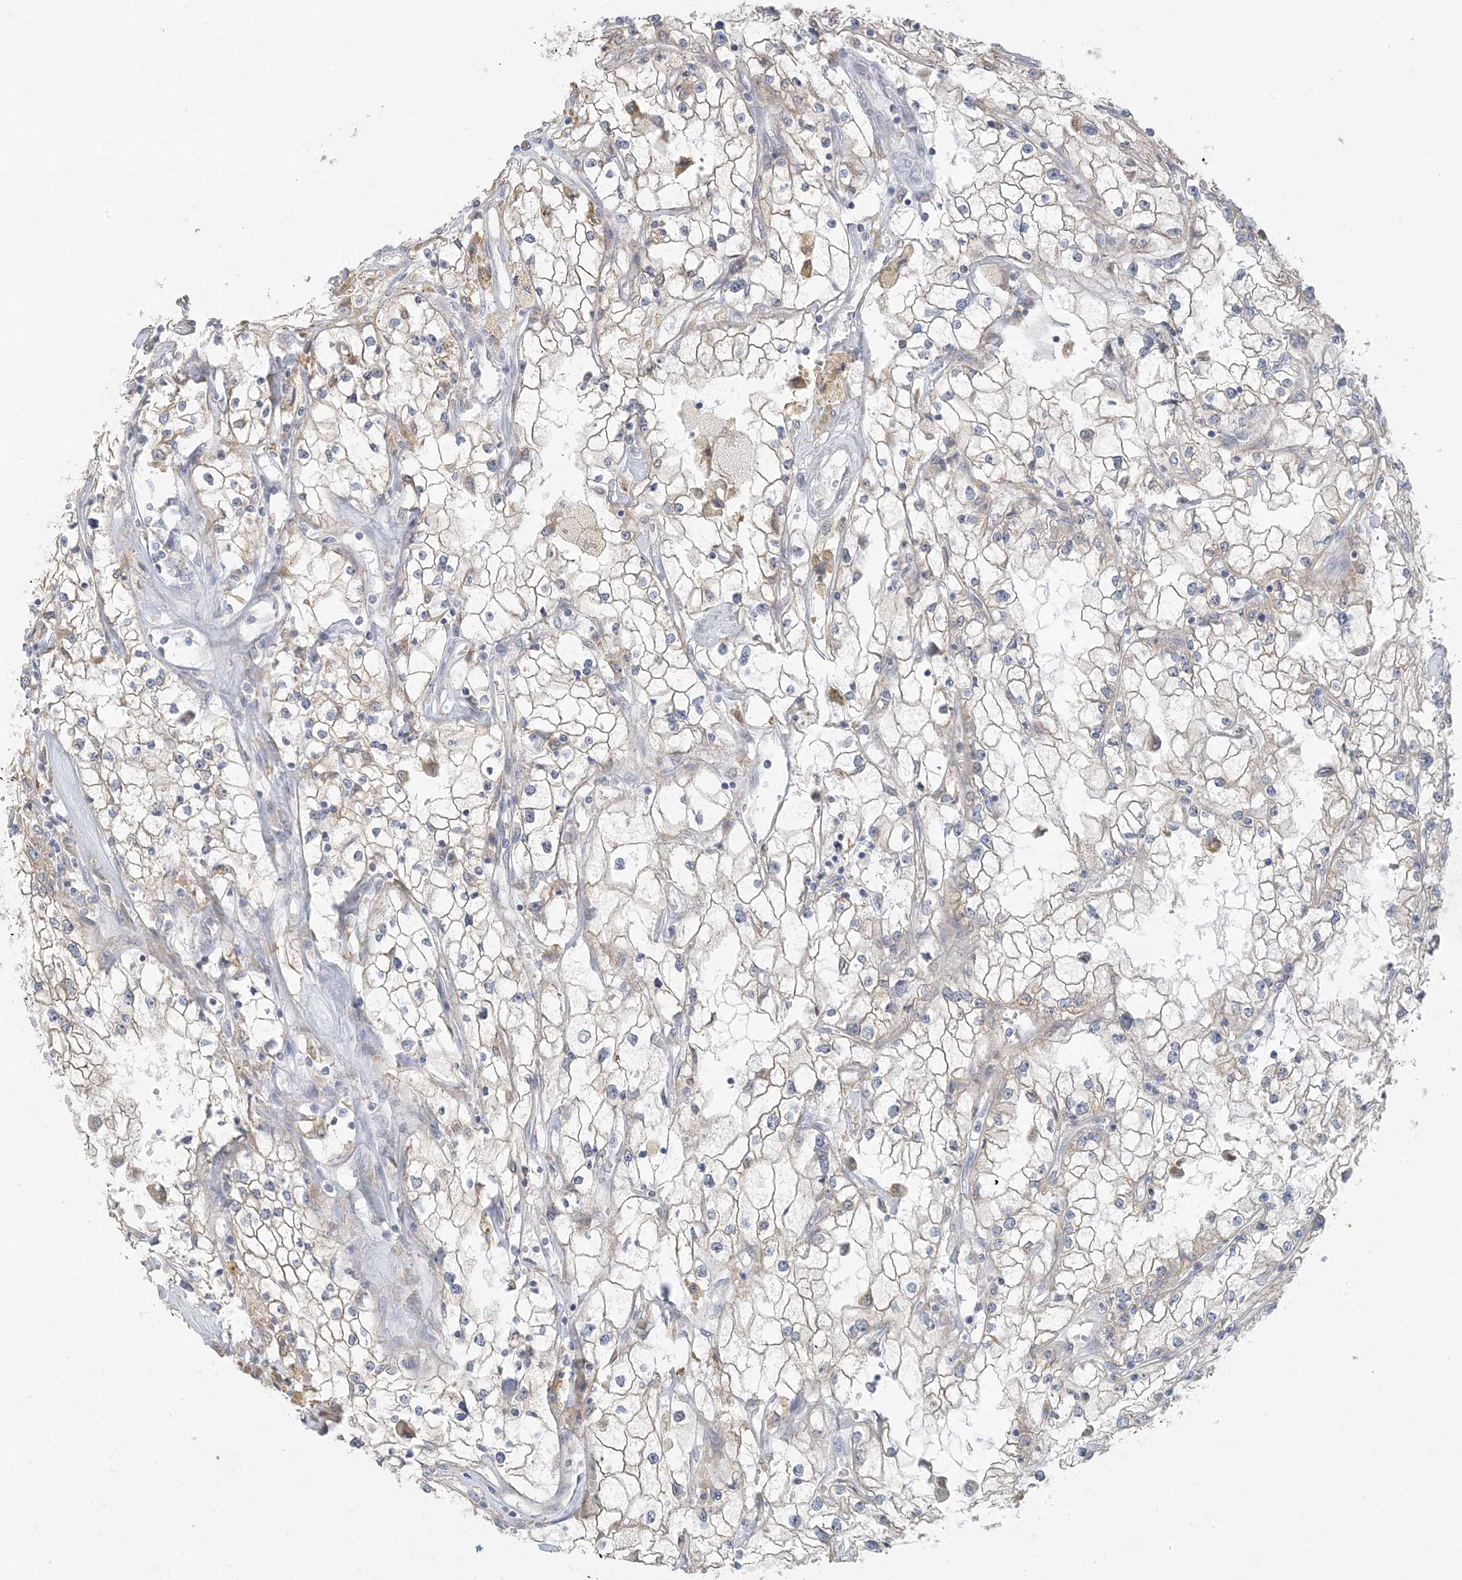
{"staining": {"intensity": "weak", "quantity": "<25%", "location": "cytoplasmic/membranous"}, "tissue": "renal cancer", "cell_type": "Tumor cells", "image_type": "cancer", "snomed": [{"axis": "morphology", "description": "Adenocarcinoma, NOS"}, {"axis": "topography", "description": "Kidney"}], "caption": "Image shows no protein expression in tumor cells of renal cancer tissue.", "gene": "EEFSEC", "patient": {"sex": "male", "age": 56}}